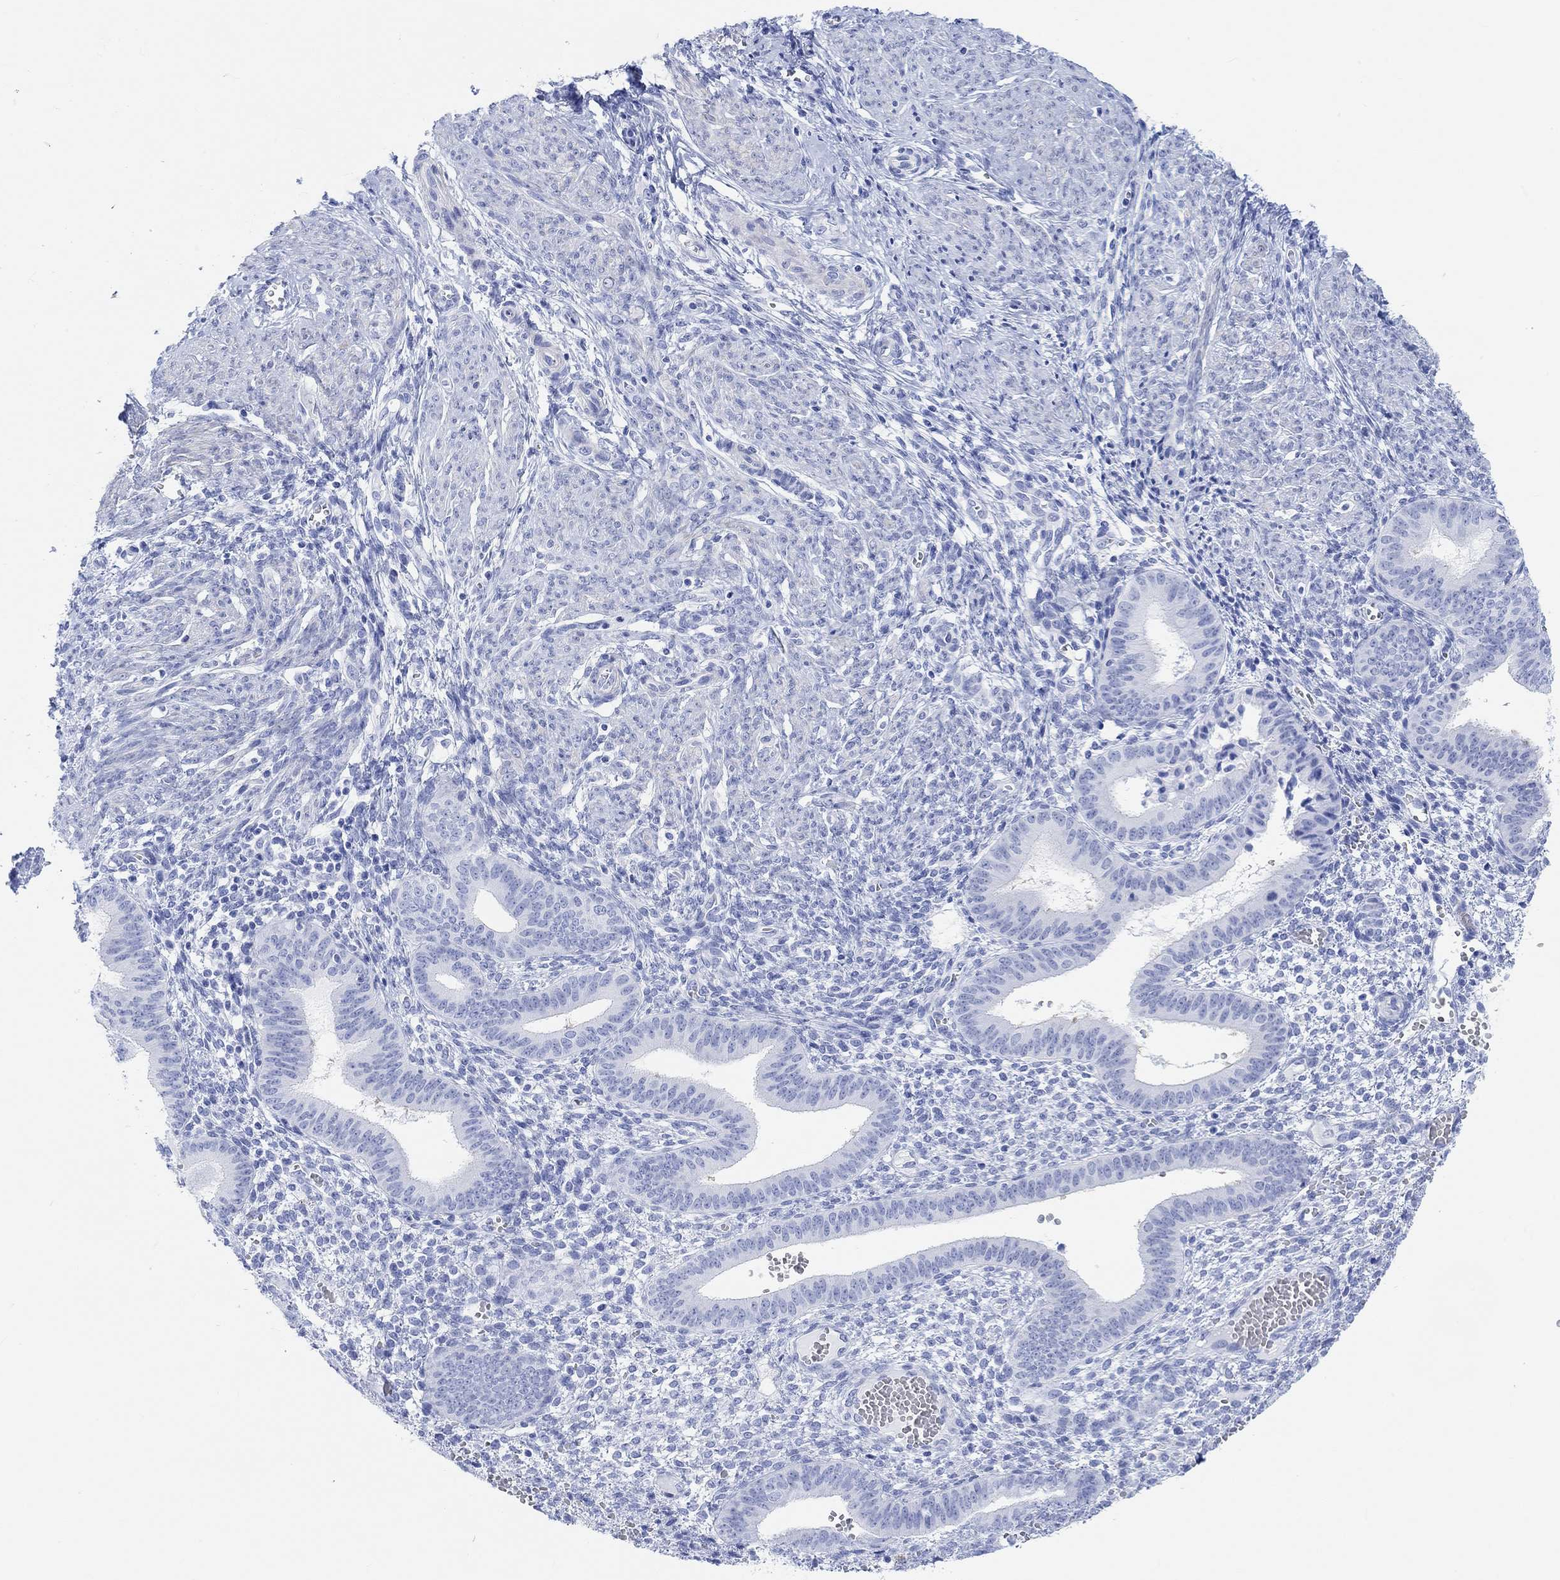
{"staining": {"intensity": "negative", "quantity": "none", "location": "none"}, "tissue": "endometrium", "cell_type": "Cells in endometrial stroma", "image_type": "normal", "snomed": [{"axis": "morphology", "description": "Normal tissue, NOS"}, {"axis": "topography", "description": "Endometrium"}], "caption": "Immunohistochemistry image of benign endometrium stained for a protein (brown), which displays no staining in cells in endometrial stroma.", "gene": "ANKRD33", "patient": {"sex": "female", "age": 42}}